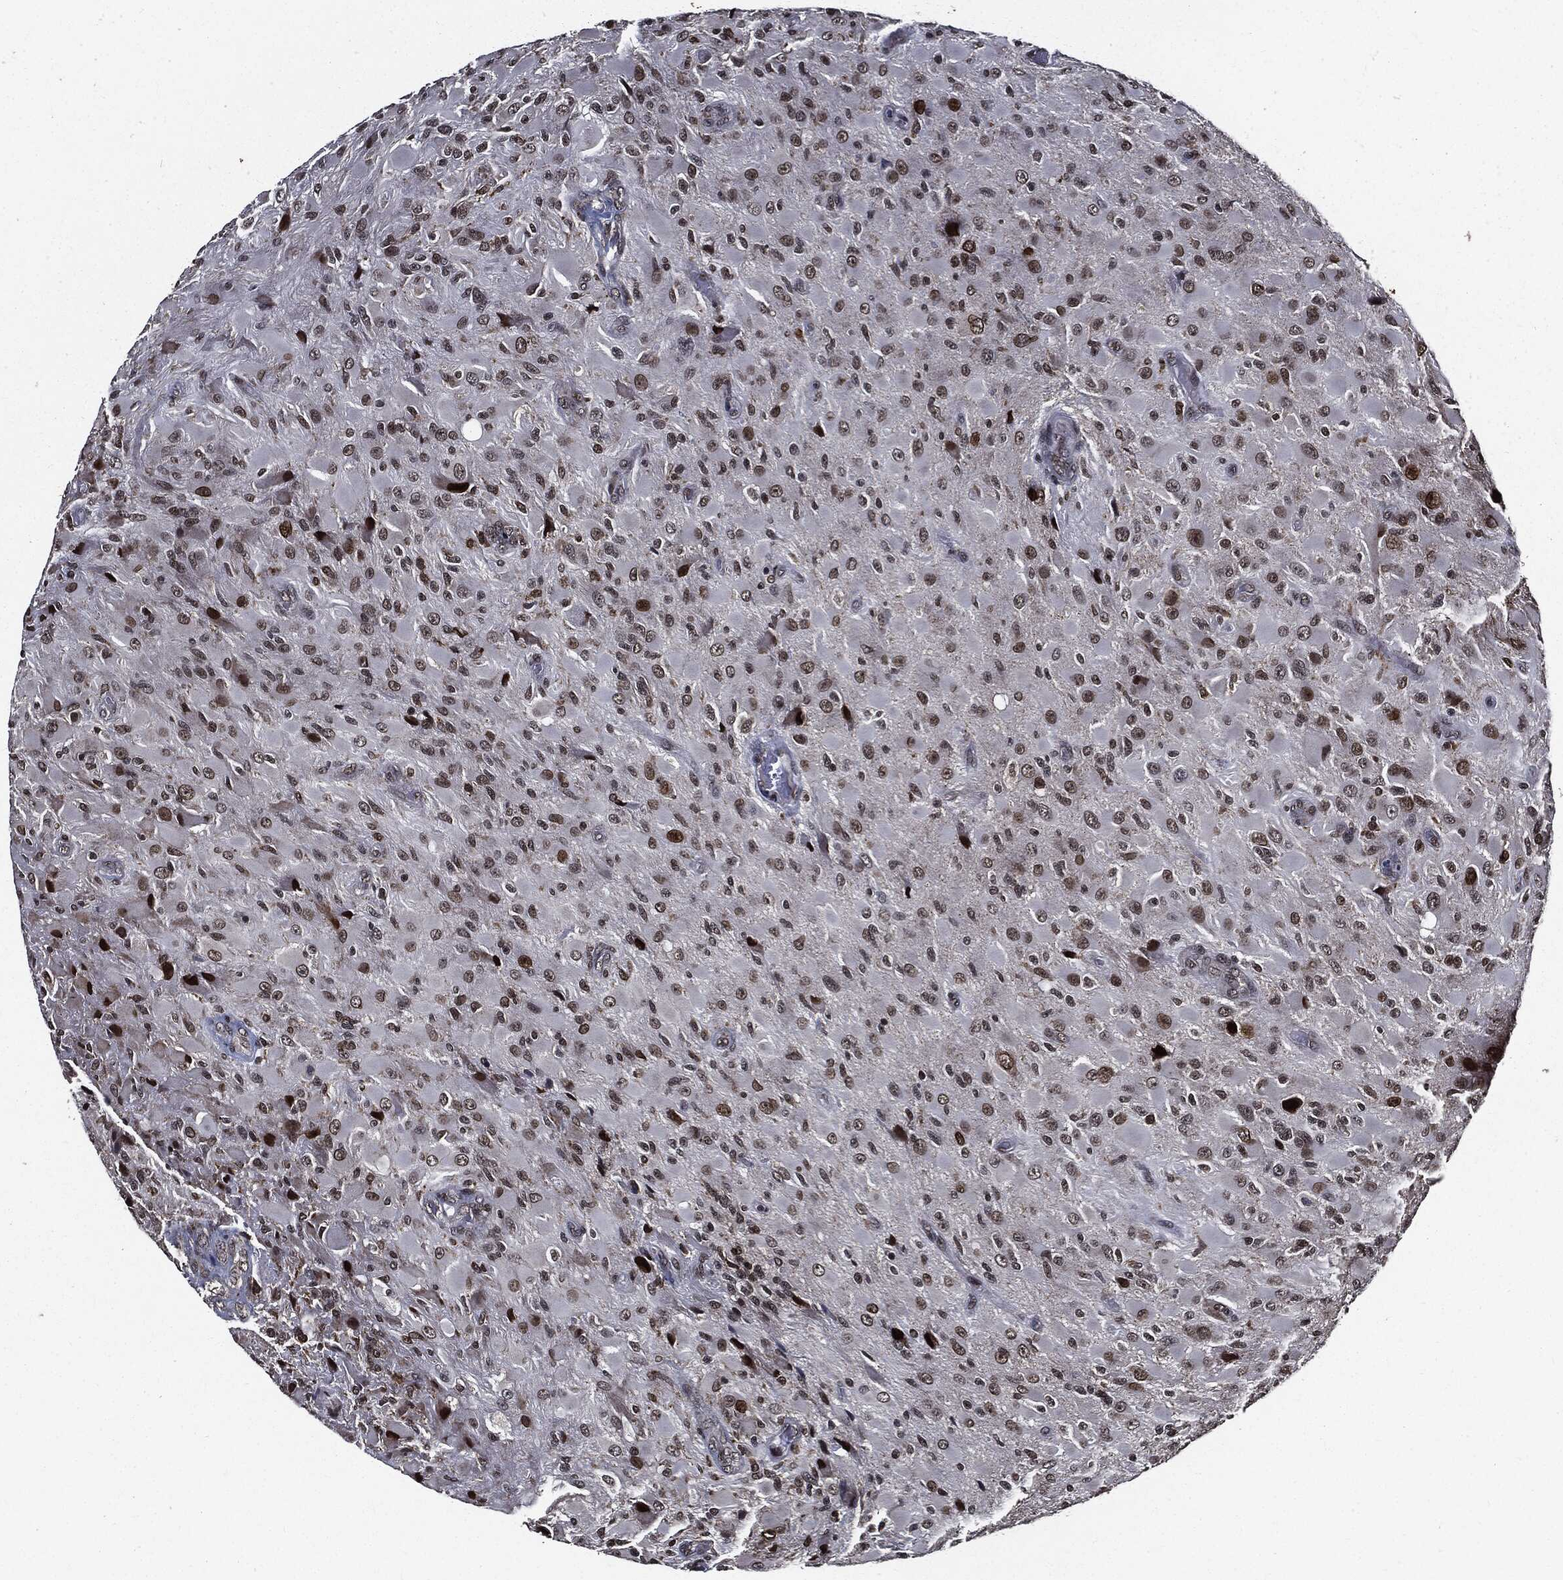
{"staining": {"intensity": "moderate", "quantity": "25%-75%", "location": "nuclear"}, "tissue": "glioma", "cell_type": "Tumor cells", "image_type": "cancer", "snomed": [{"axis": "morphology", "description": "Glioma, malignant, High grade"}, {"axis": "topography", "description": "Cerebral cortex"}], "caption": "IHC photomicrograph of neoplastic tissue: human malignant glioma (high-grade) stained using immunohistochemistry shows medium levels of moderate protein expression localized specifically in the nuclear of tumor cells, appearing as a nuclear brown color.", "gene": "SUGT1", "patient": {"sex": "male", "age": 35}}